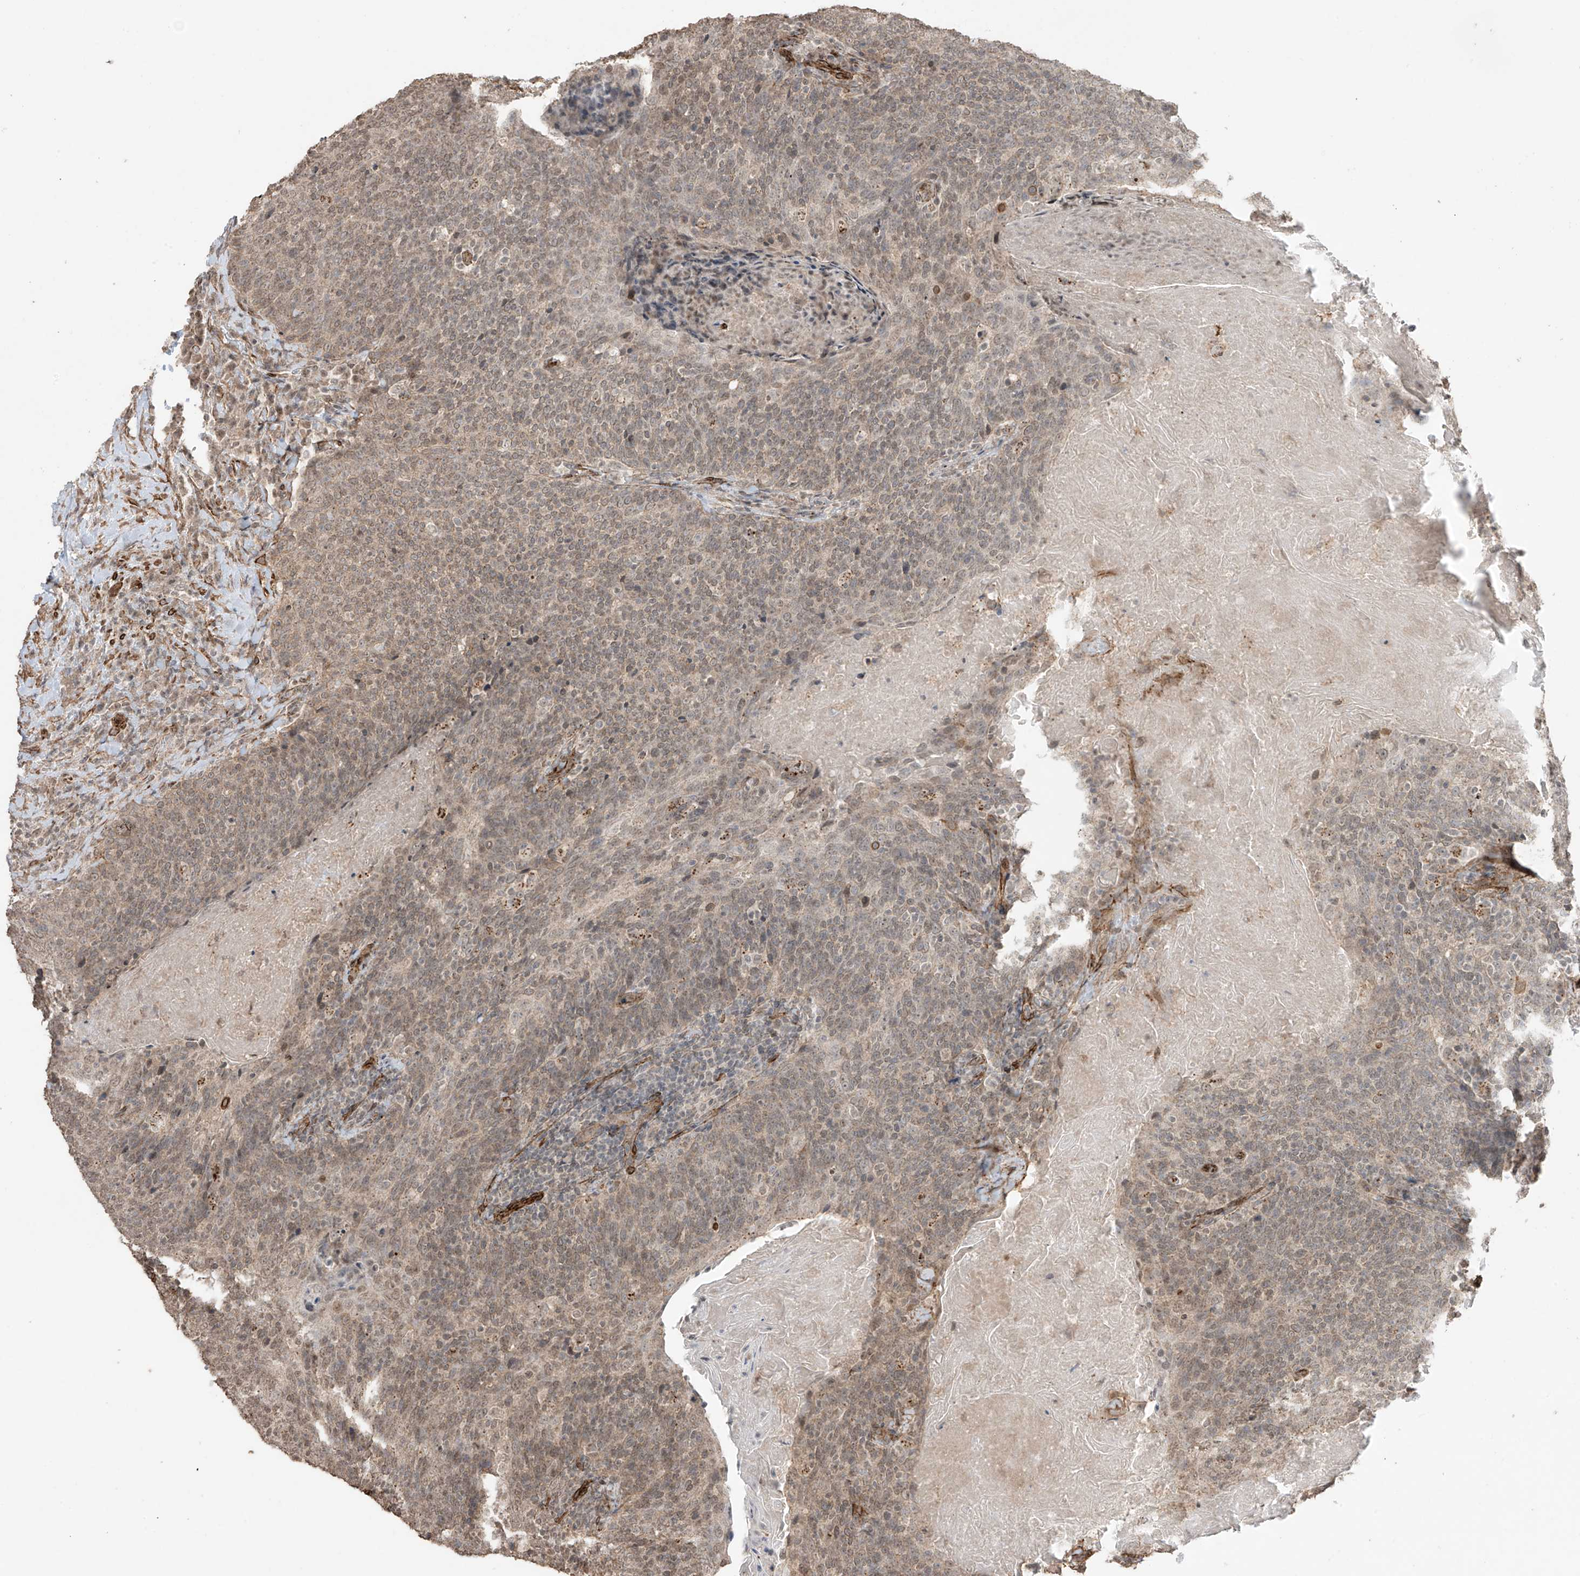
{"staining": {"intensity": "weak", "quantity": ">75%", "location": "cytoplasmic/membranous,nuclear"}, "tissue": "head and neck cancer", "cell_type": "Tumor cells", "image_type": "cancer", "snomed": [{"axis": "morphology", "description": "Squamous cell carcinoma, NOS"}, {"axis": "morphology", "description": "Squamous cell carcinoma, metastatic, NOS"}, {"axis": "topography", "description": "Lymph node"}, {"axis": "topography", "description": "Head-Neck"}], "caption": "Tumor cells demonstrate low levels of weak cytoplasmic/membranous and nuclear staining in about >75% of cells in head and neck metastatic squamous cell carcinoma. (brown staining indicates protein expression, while blue staining denotes nuclei).", "gene": "TTLL5", "patient": {"sex": "male", "age": 62}}